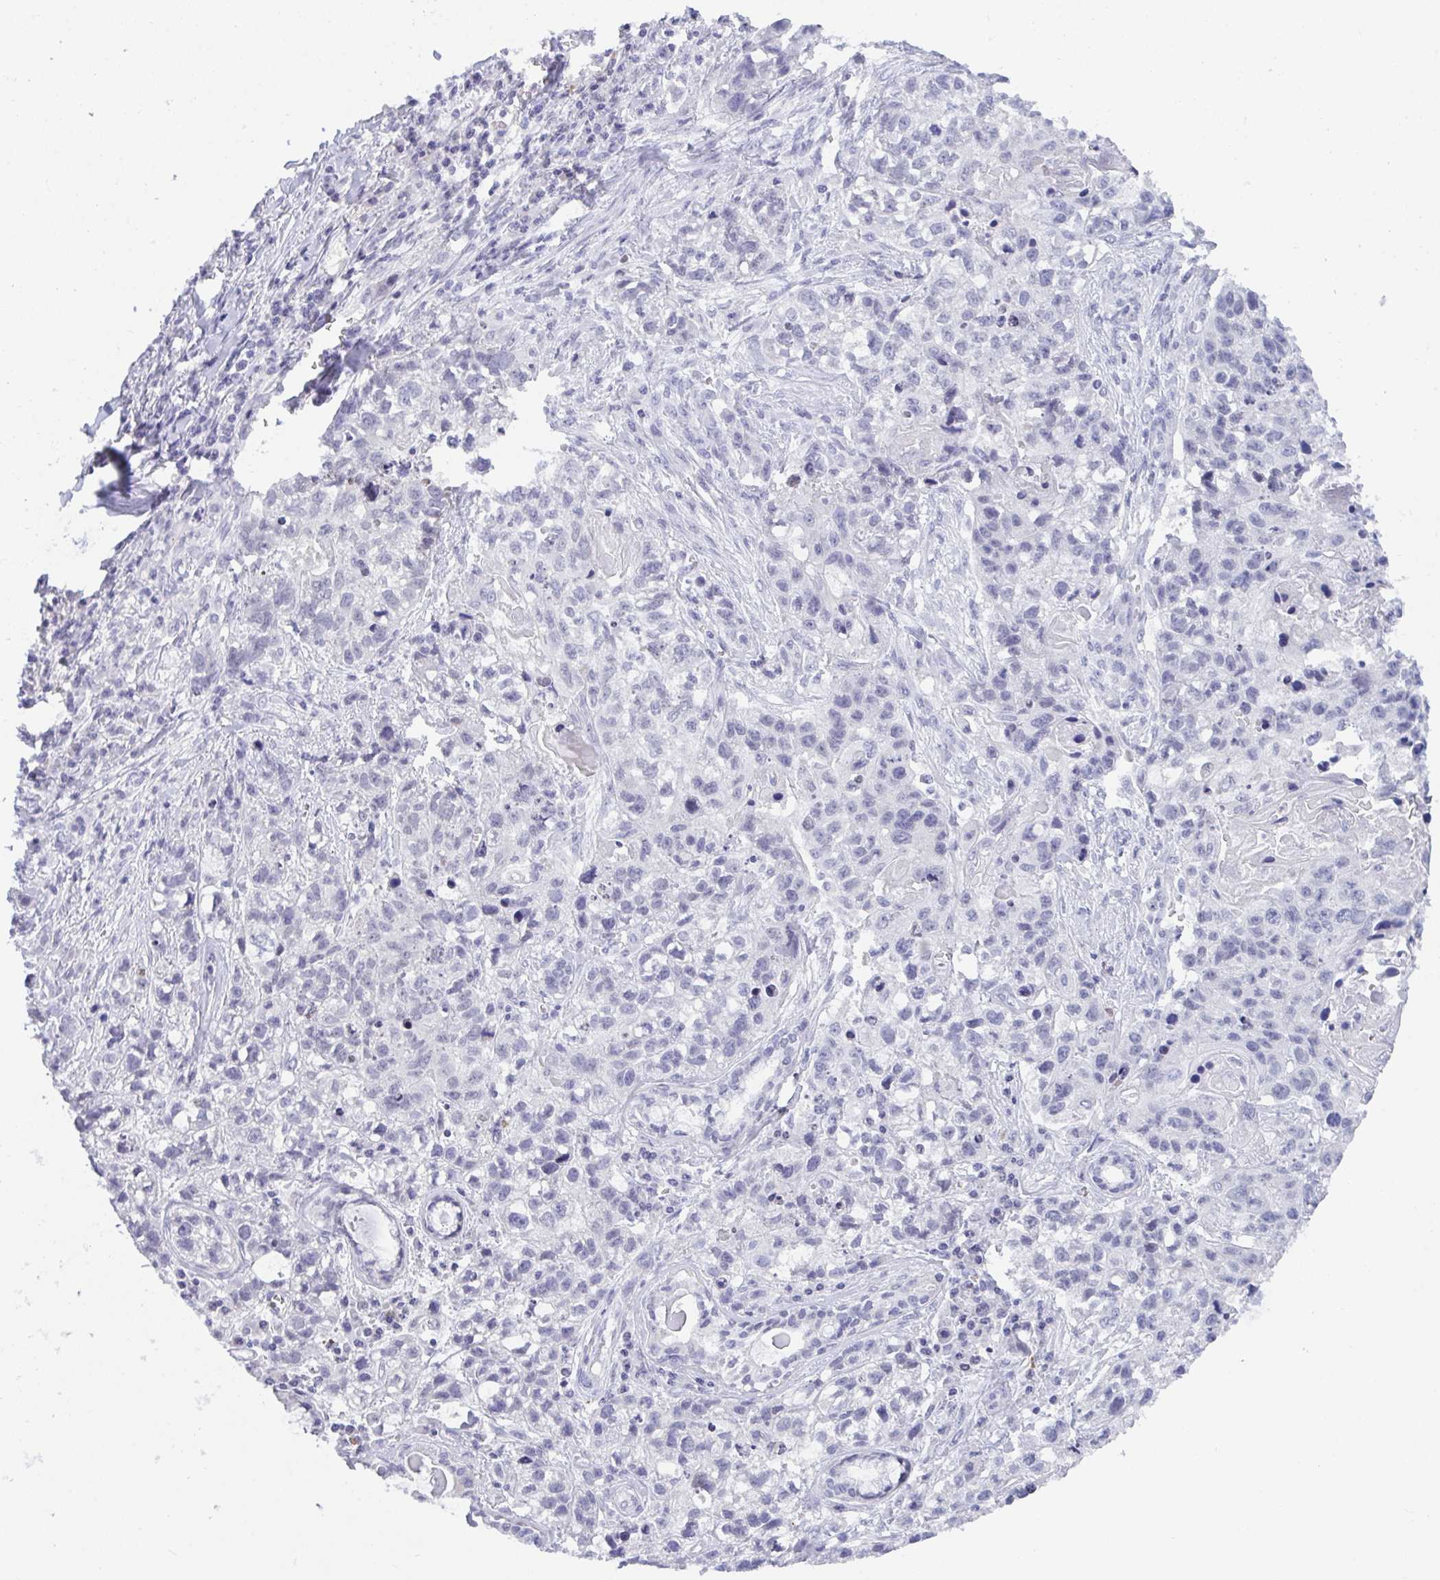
{"staining": {"intensity": "negative", "quantity": "none", "location": "none"}, "tissue": "lung cancer", "cell_type": "Tumor cells", "image_type": "cancer", "snomed": [{"axis": "morphology", "description": "Squamous cell carcinoma, NOS"}, {"axis": "topography", "description": "Lung"}], "caption": "A micrograph of human lung squamous cell carcinoma is negative for staining in tumor cells.", "gene": "BMAL2", "patient": {"sex": "male", "age": 74}}